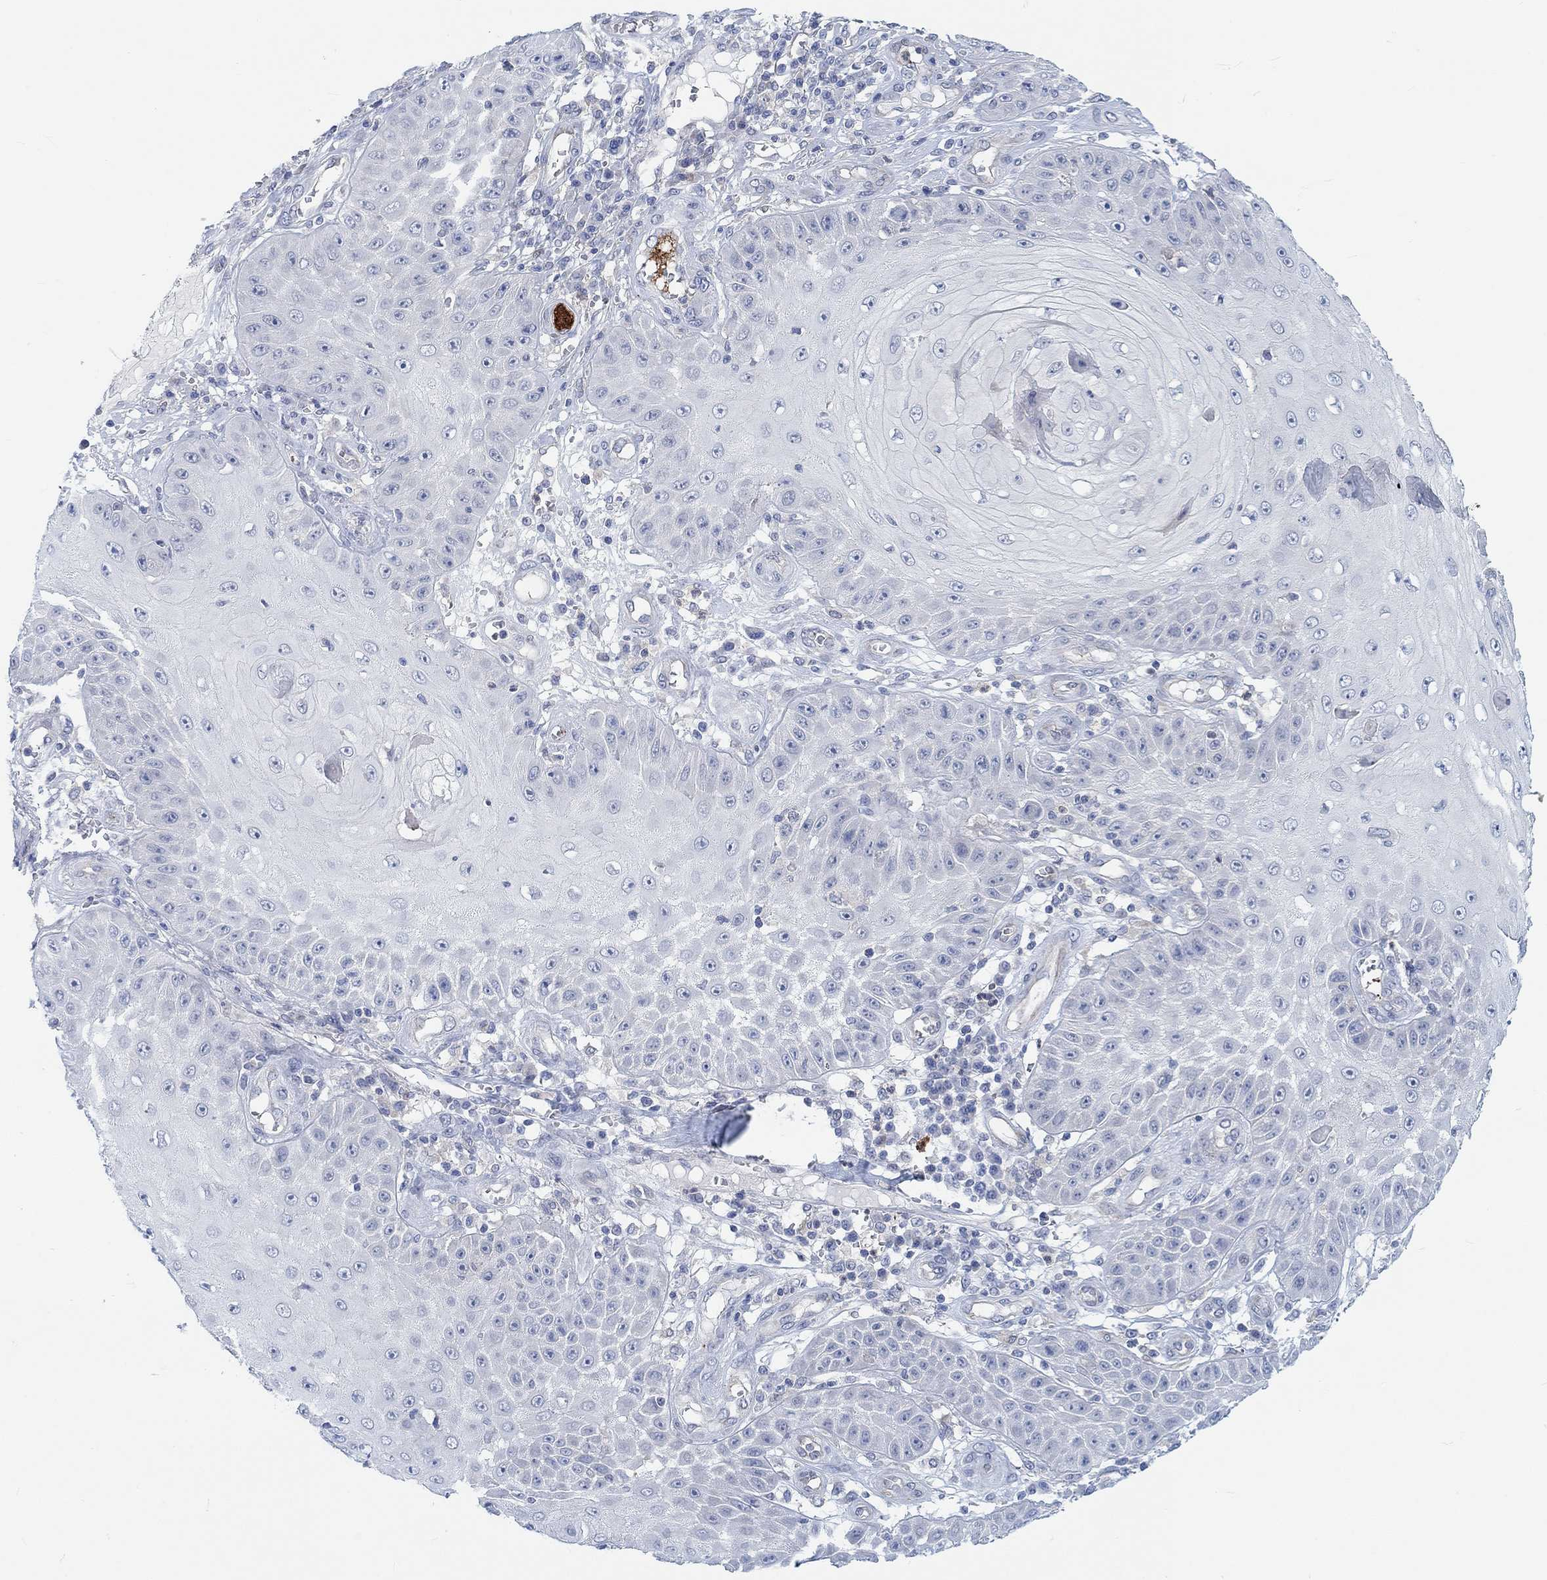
{"staining": {"intensity": "negative", "quantity": "none", "location": "none"}, "tissue": "skin cancer", "cell_type": "Tumor cells", "image_type": "cancer", "snomed": [{"axis": "morphology", "description": "Squamous cell carcinoma, NOS"}, {"axis": "topography", "description": "Skin"}], "caption": "This is an IHC photomicrograph of skin cancer (squamous cell carcinoma). There is no expression in tumor cells.", "gene": "PMFBP1", "patient": {"sex": "male", "age": 70}}